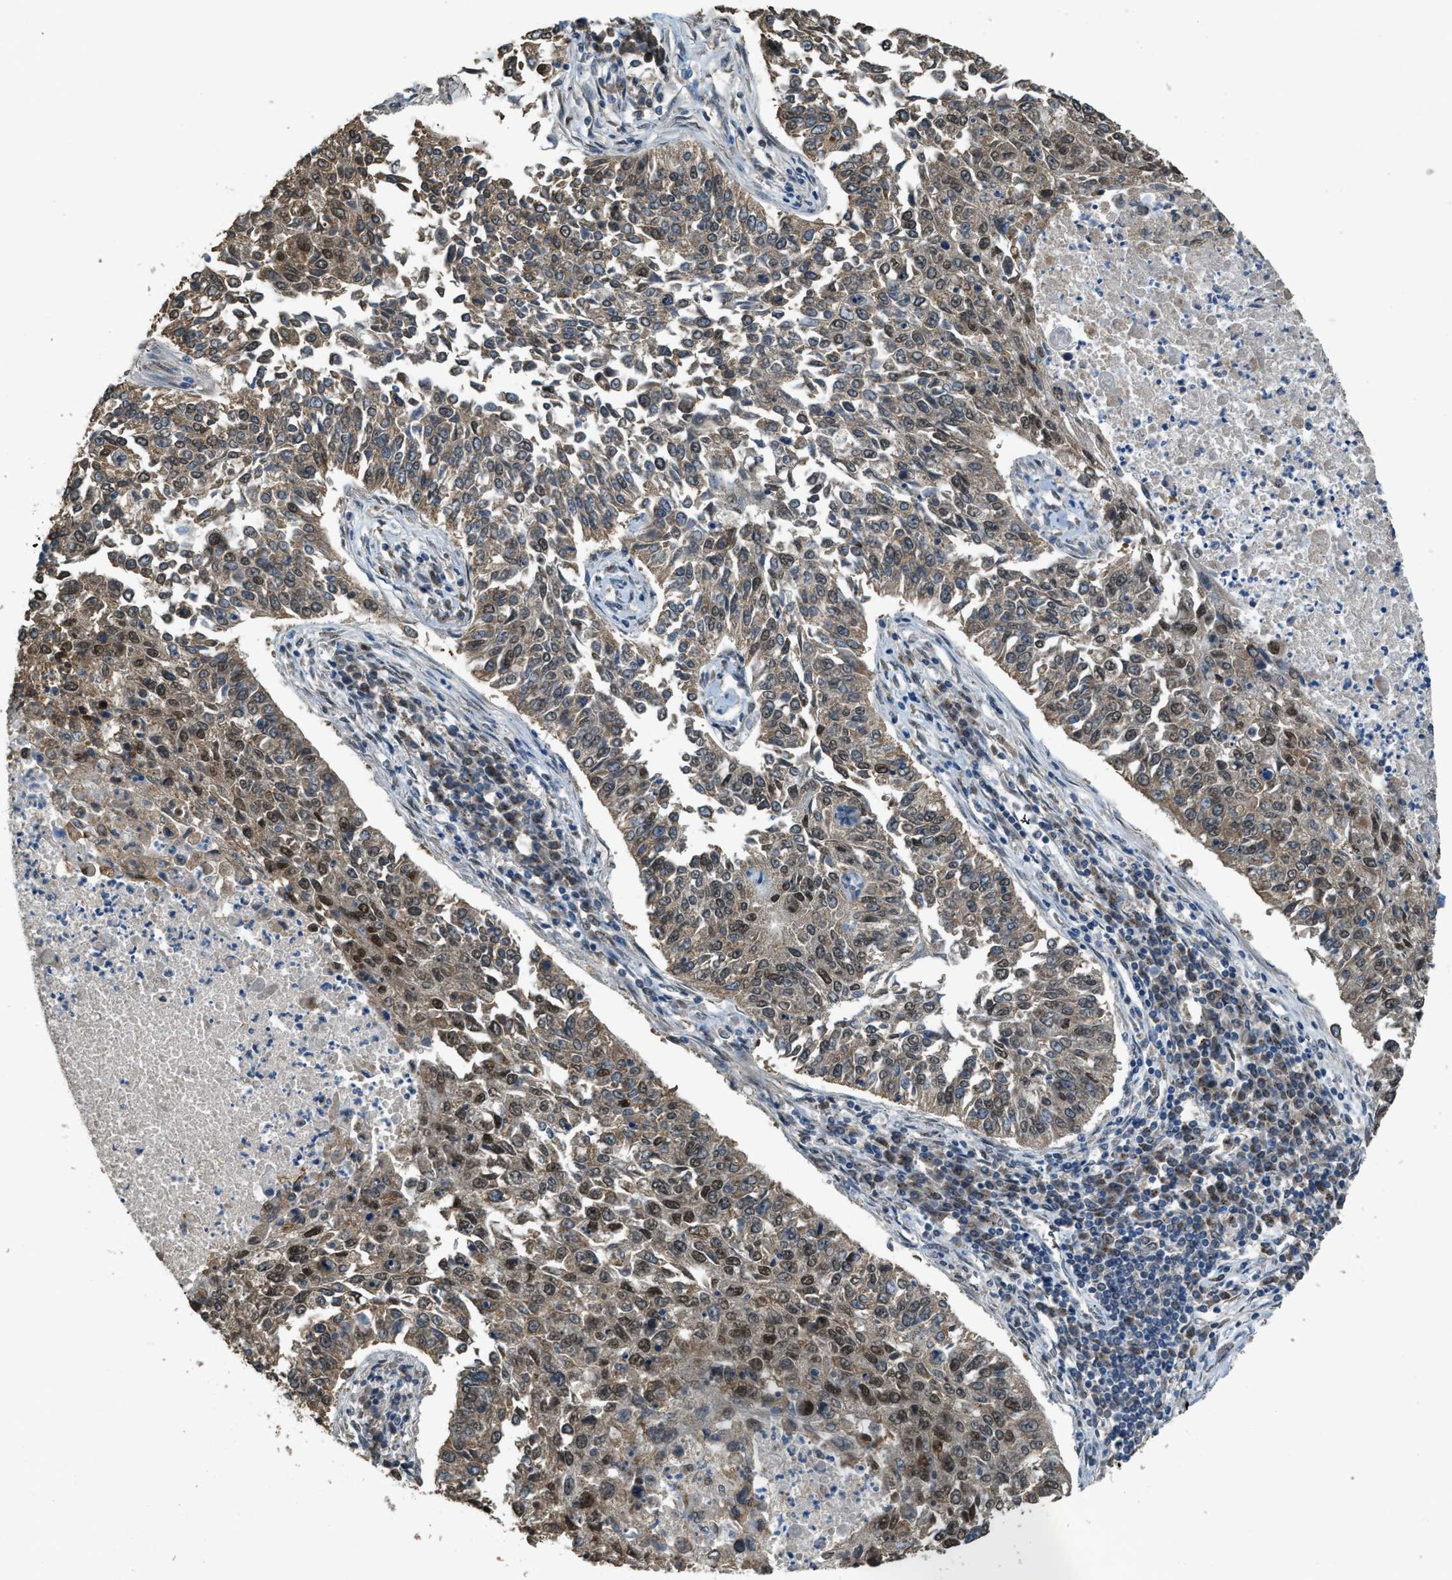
{"staining": {"intensity": "moderate", "quantity": ">75%", "location": "cytoplasmic/membranous,nuclear"}, "tissue": "lung cancer", "cell_type": "Tumor cells", "image_type": "cancer", "snomed": [{"axis": "morphology", "description": "Normal tissue, NOS"}, {"axis": "morphology", "description": "Squamous cell carcinoma, NOS"}, {"axis": "topography", "description": "Cartilage tissue"}, {"axis": "topography", "description": "Bronchus"}, {"axis": "topography", "description": "Lung"}], "caption": "The photomicrograph reveals a brown stain indicating the presence of a protein in the cytoplasmic/membranous and nuclear of tumor cells in lung cancer. Using DAB (3,3'-diaminobenzidine) (brown) and hematoxylin (blue) stains, captured at high magnification using brightfield microscopy.", "gene": "IPO7", "patient": {"sex": "female", "age": 49}}